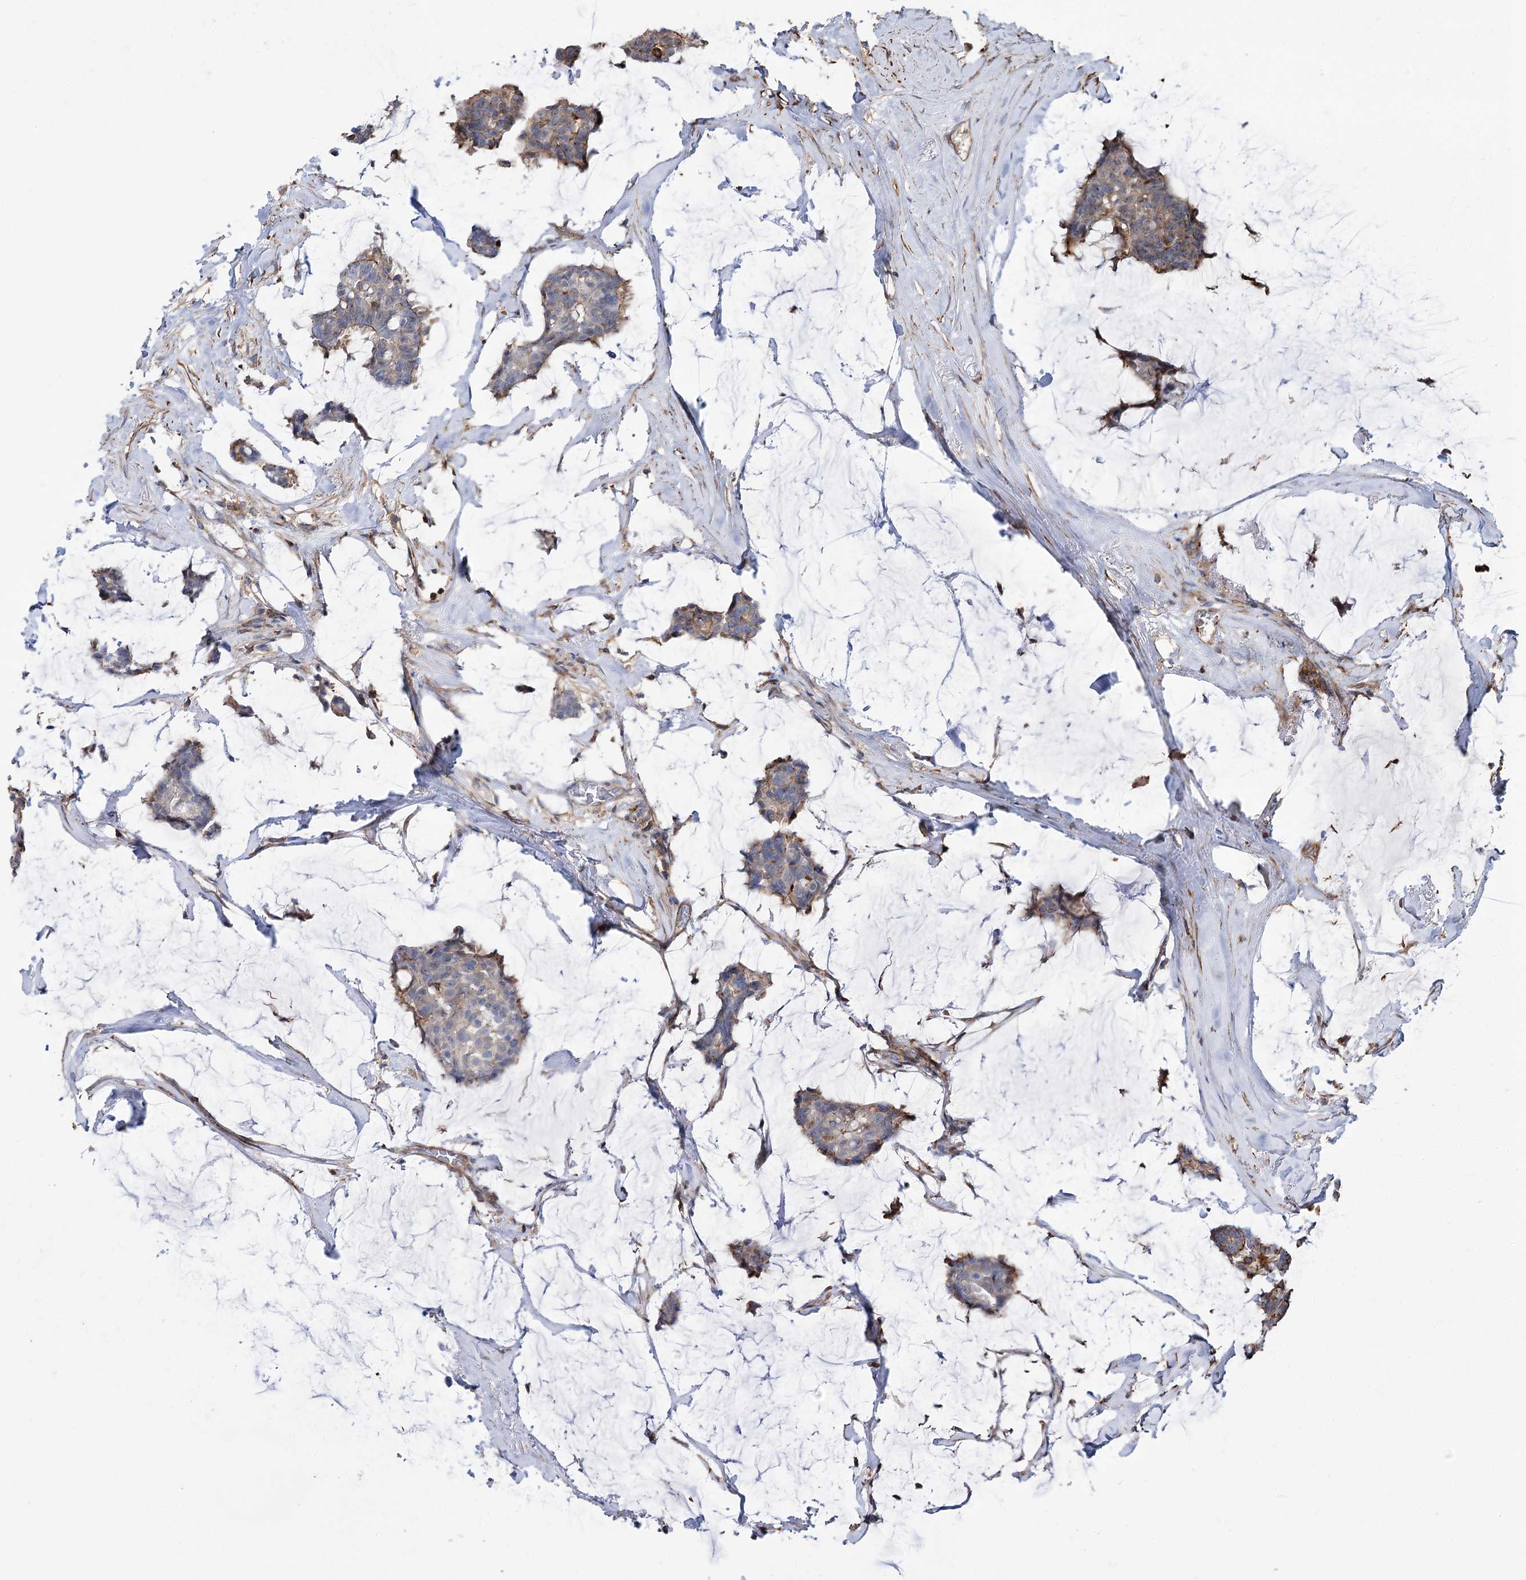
{"staining": {"intensity": "moderate", "quantity": "<25%", "location": "cytoplasmic/membranous"}, "tissue": "breast cancer", "cell_type": "Tumor cells", "image_type": "cancer", "snomed": [{"axis": "morphology", "description": "Duct carcinoma"}, {"axis": "topography", "description": "Breast"}], "caption": "This micrograph demonstrates IHC staining of human intraductal carcinoma (breast), with low moderate cytoplasmic/membranous positivity in about <25% of tumor cells.", "gene": "DPP3", "patient": {"sex": "female", "age": 93}}